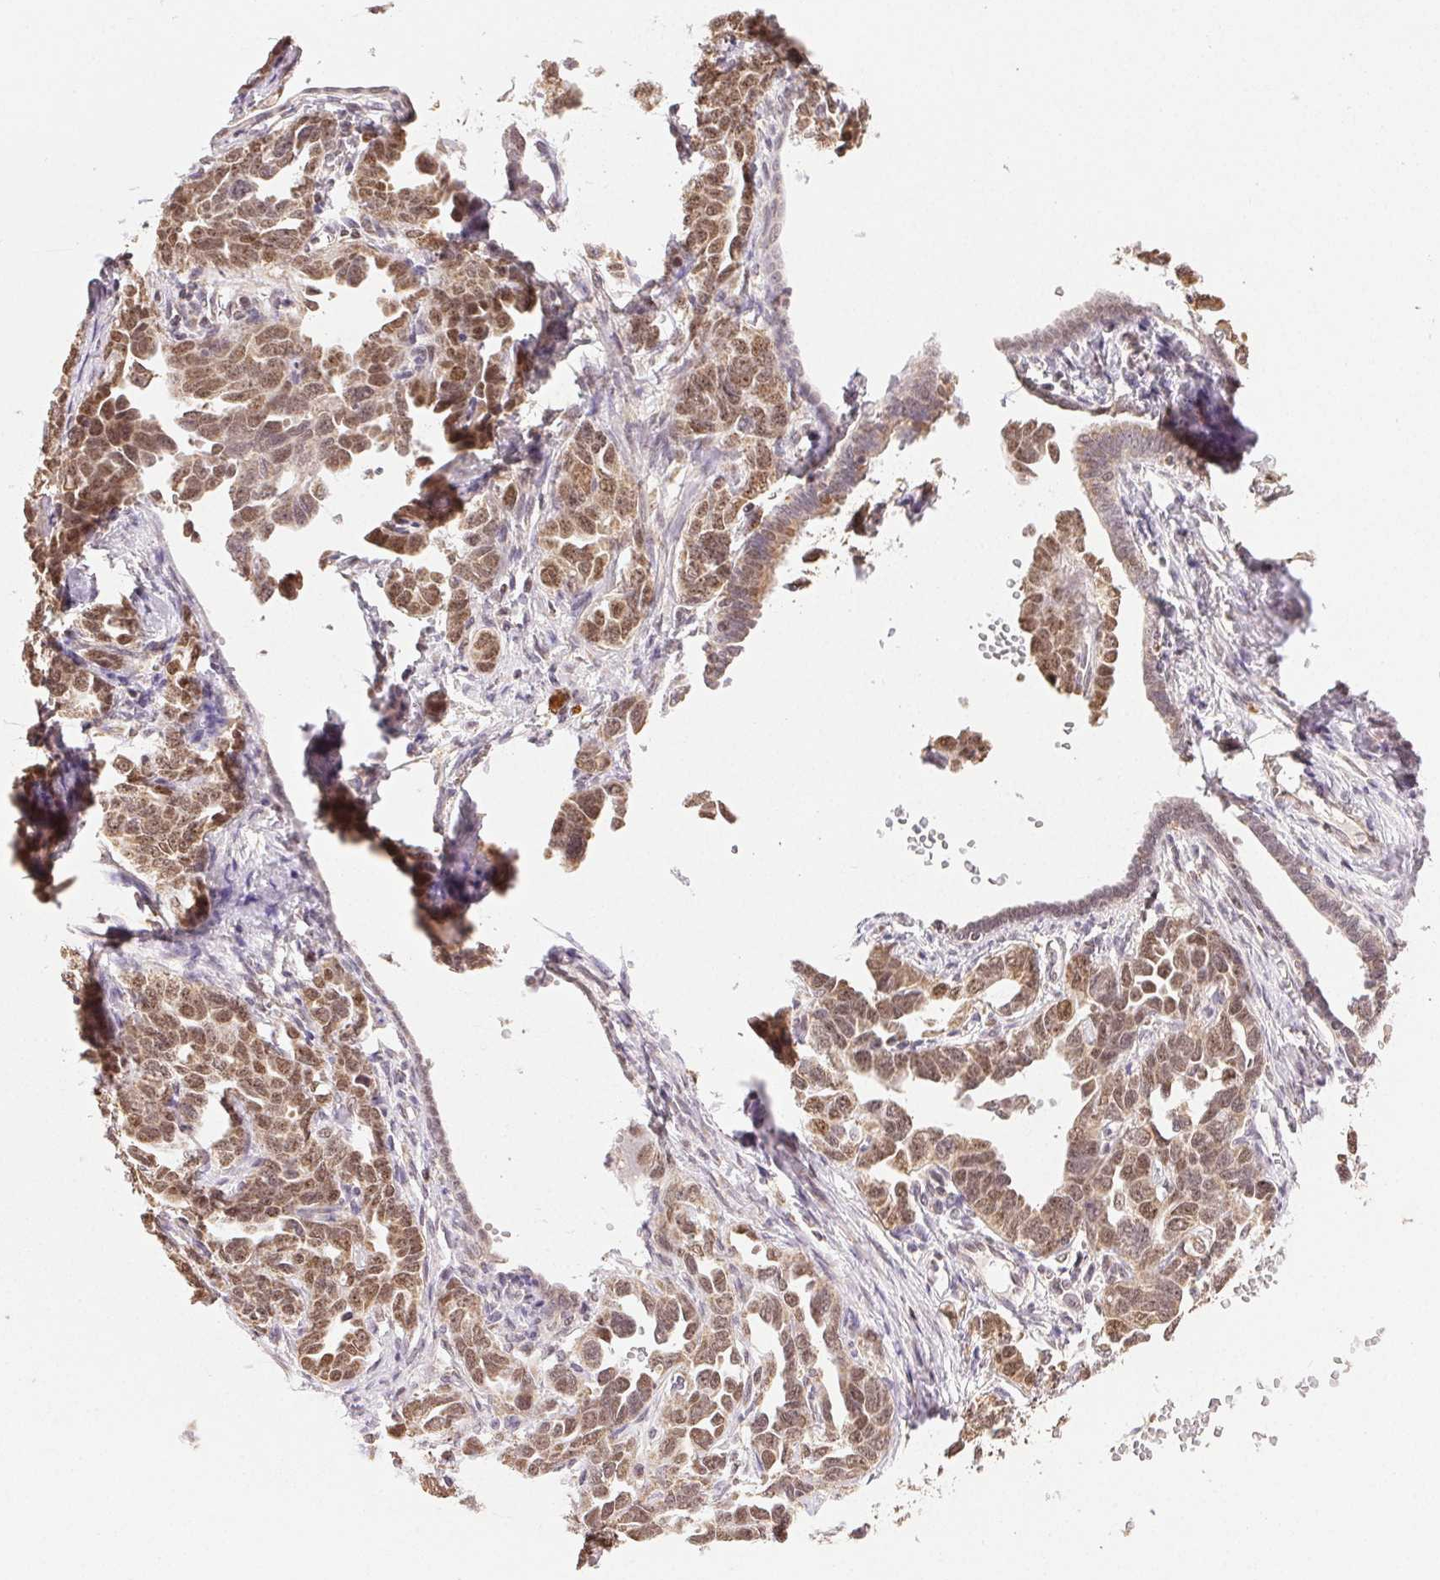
{"staining": {"intensity": "moderate", "quantity": ">75%", "location": "nuclear"}, "tissue": "ovarian cancer", "cell_type": "Tumor cells", "image_type": "cancer", "snomed": [{"axis": "morphology", "description": "Cystadenocarcinoma, serous, NOS"}, {"axis": "topography", "description": "Ovary"}], "caption": "Human ovarian cancer (serous cystadenocarcinoma) stained with a brown dye reveals moderate nuclear positive expression in approximately >75% of tumor cells.", "gene": "PIWIL4", "patient": {"sex": "female", "age": 69}}